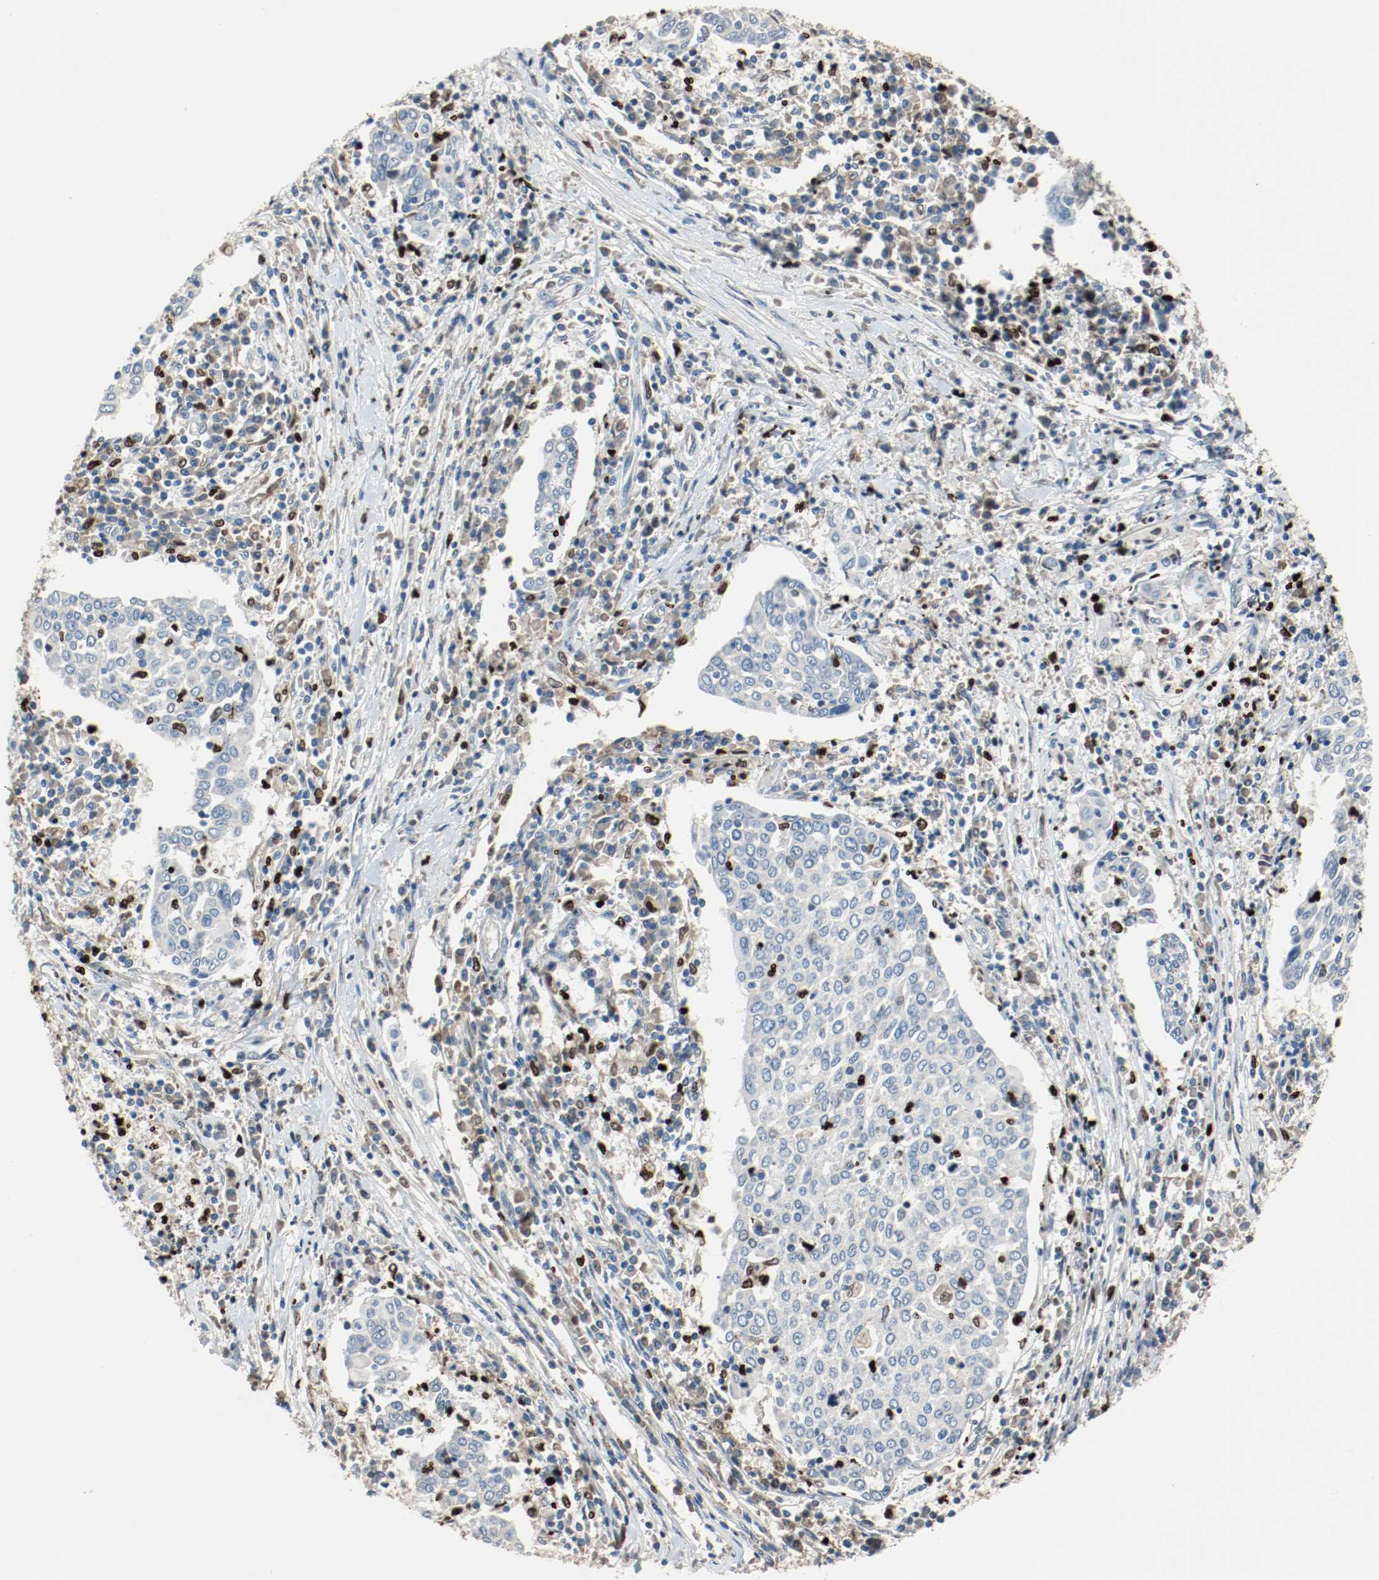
{"staining": {"intensity": "negative", "quantity": "none", "location": "none"}, "tissue": "cervical cancer", "cell_type": "Tumor cells", "image_type": "cancer", "snomed": [{"axis": "morphology", "description": "Squamous cell carcinoma, NOS"}, {"axis": "topography", "description": "Cervix"}], "caption": "Immunohistochemistry micrograph of neoplastic tissue: cervical cancer stained with DAB reveals no significant protein expression in tumor cells.", "gene": "BLK", "patient": {"sex": "female", "age": 40}}